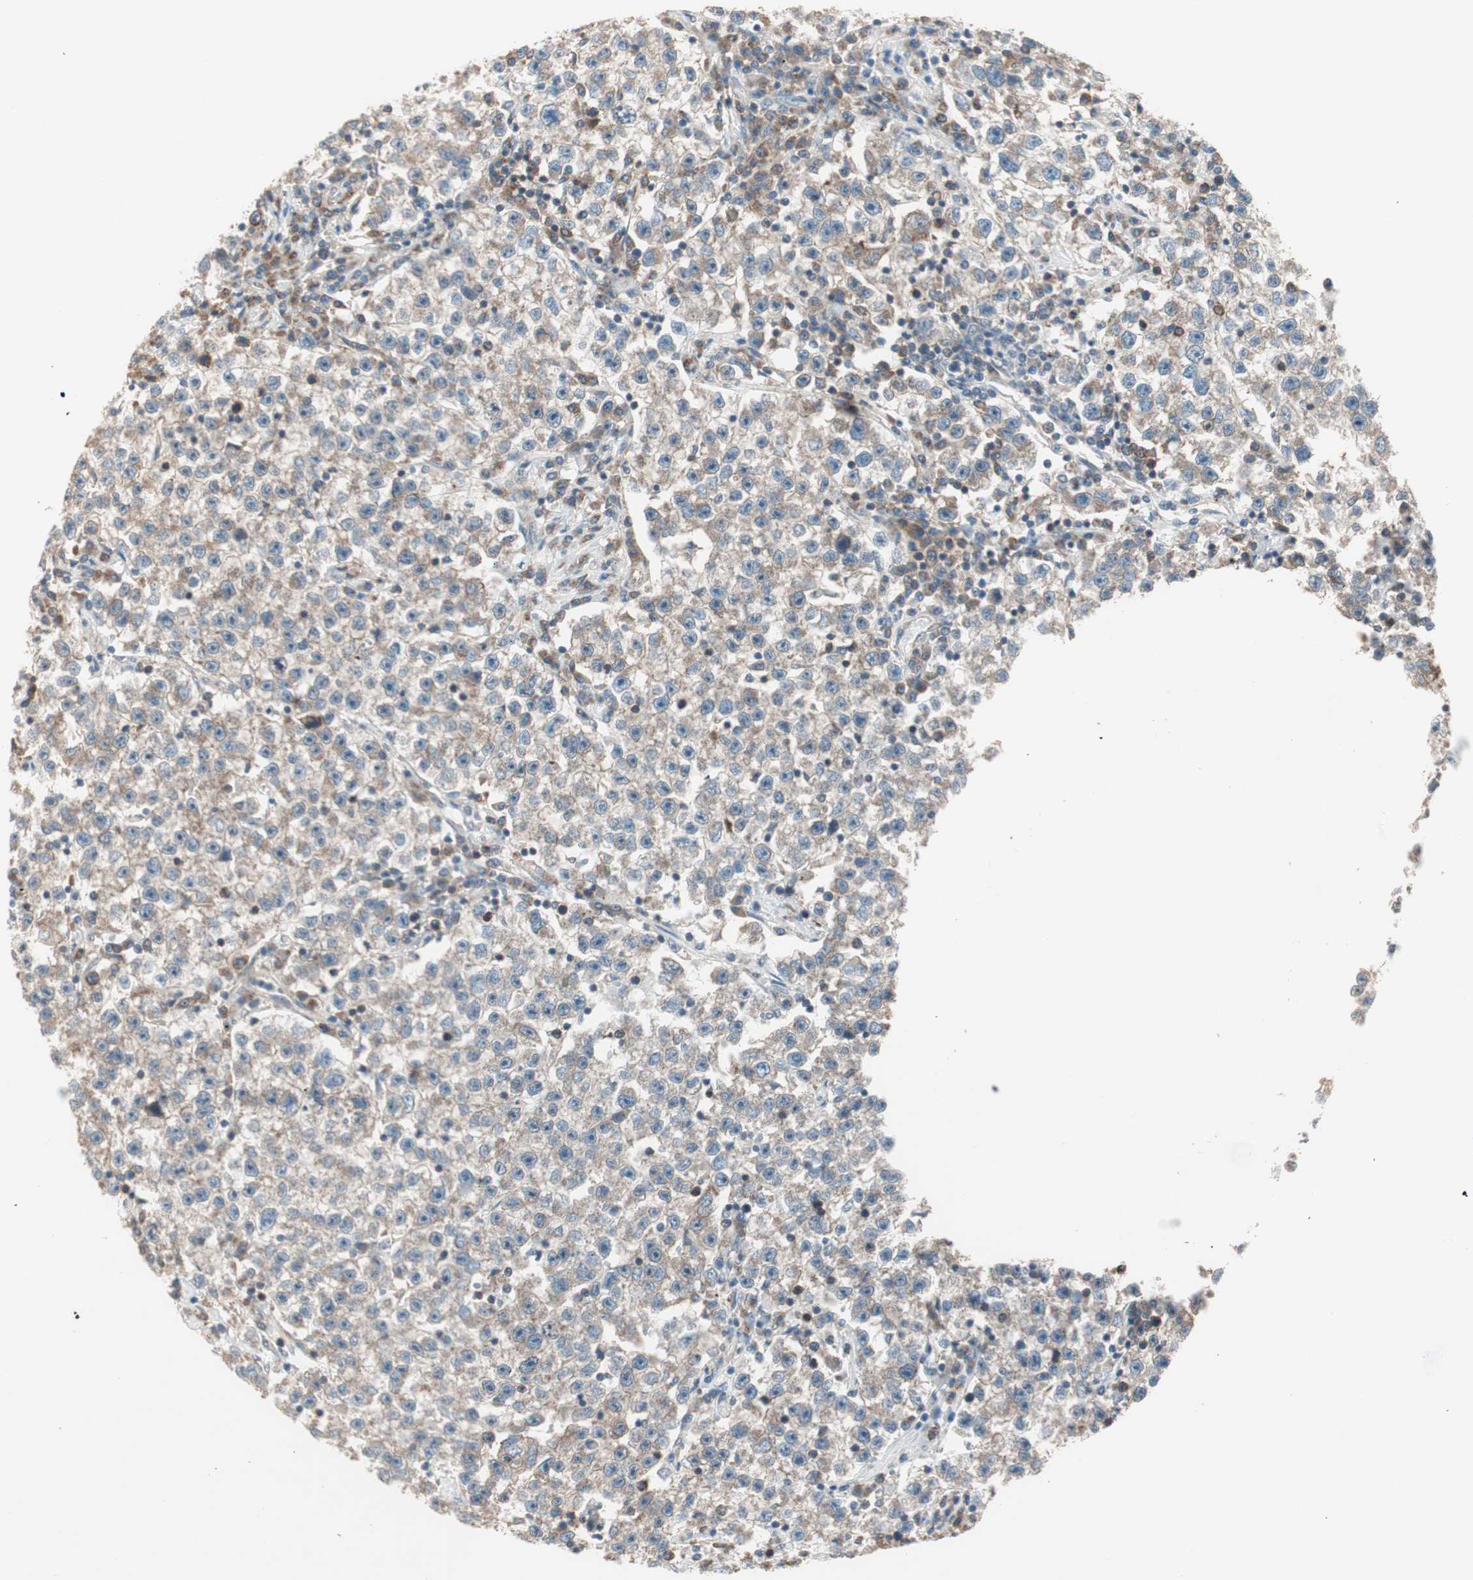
{"staining": {"intensity": "moderate", "quantity": ">75%", "location": "cytoplasmic/membranous"}, "tissue": "testis cancer", "cell_type": "Tumor cells", "image_type": "cancer", "snomed": [{"axis": "morphology", "description": "Seminoma, NOS"}, {"axis": "topography", "description": "Testis"}], "caption": "The immunohistochemical stain labels moderate cytoplasmic/membranous expression in tumor cells of seminoma (testis) tissue. (Brightfield microscopy of DAB IHC at high magnification).", "gene": "CCL14", "patient": {"sex": "male", "age": 22}}